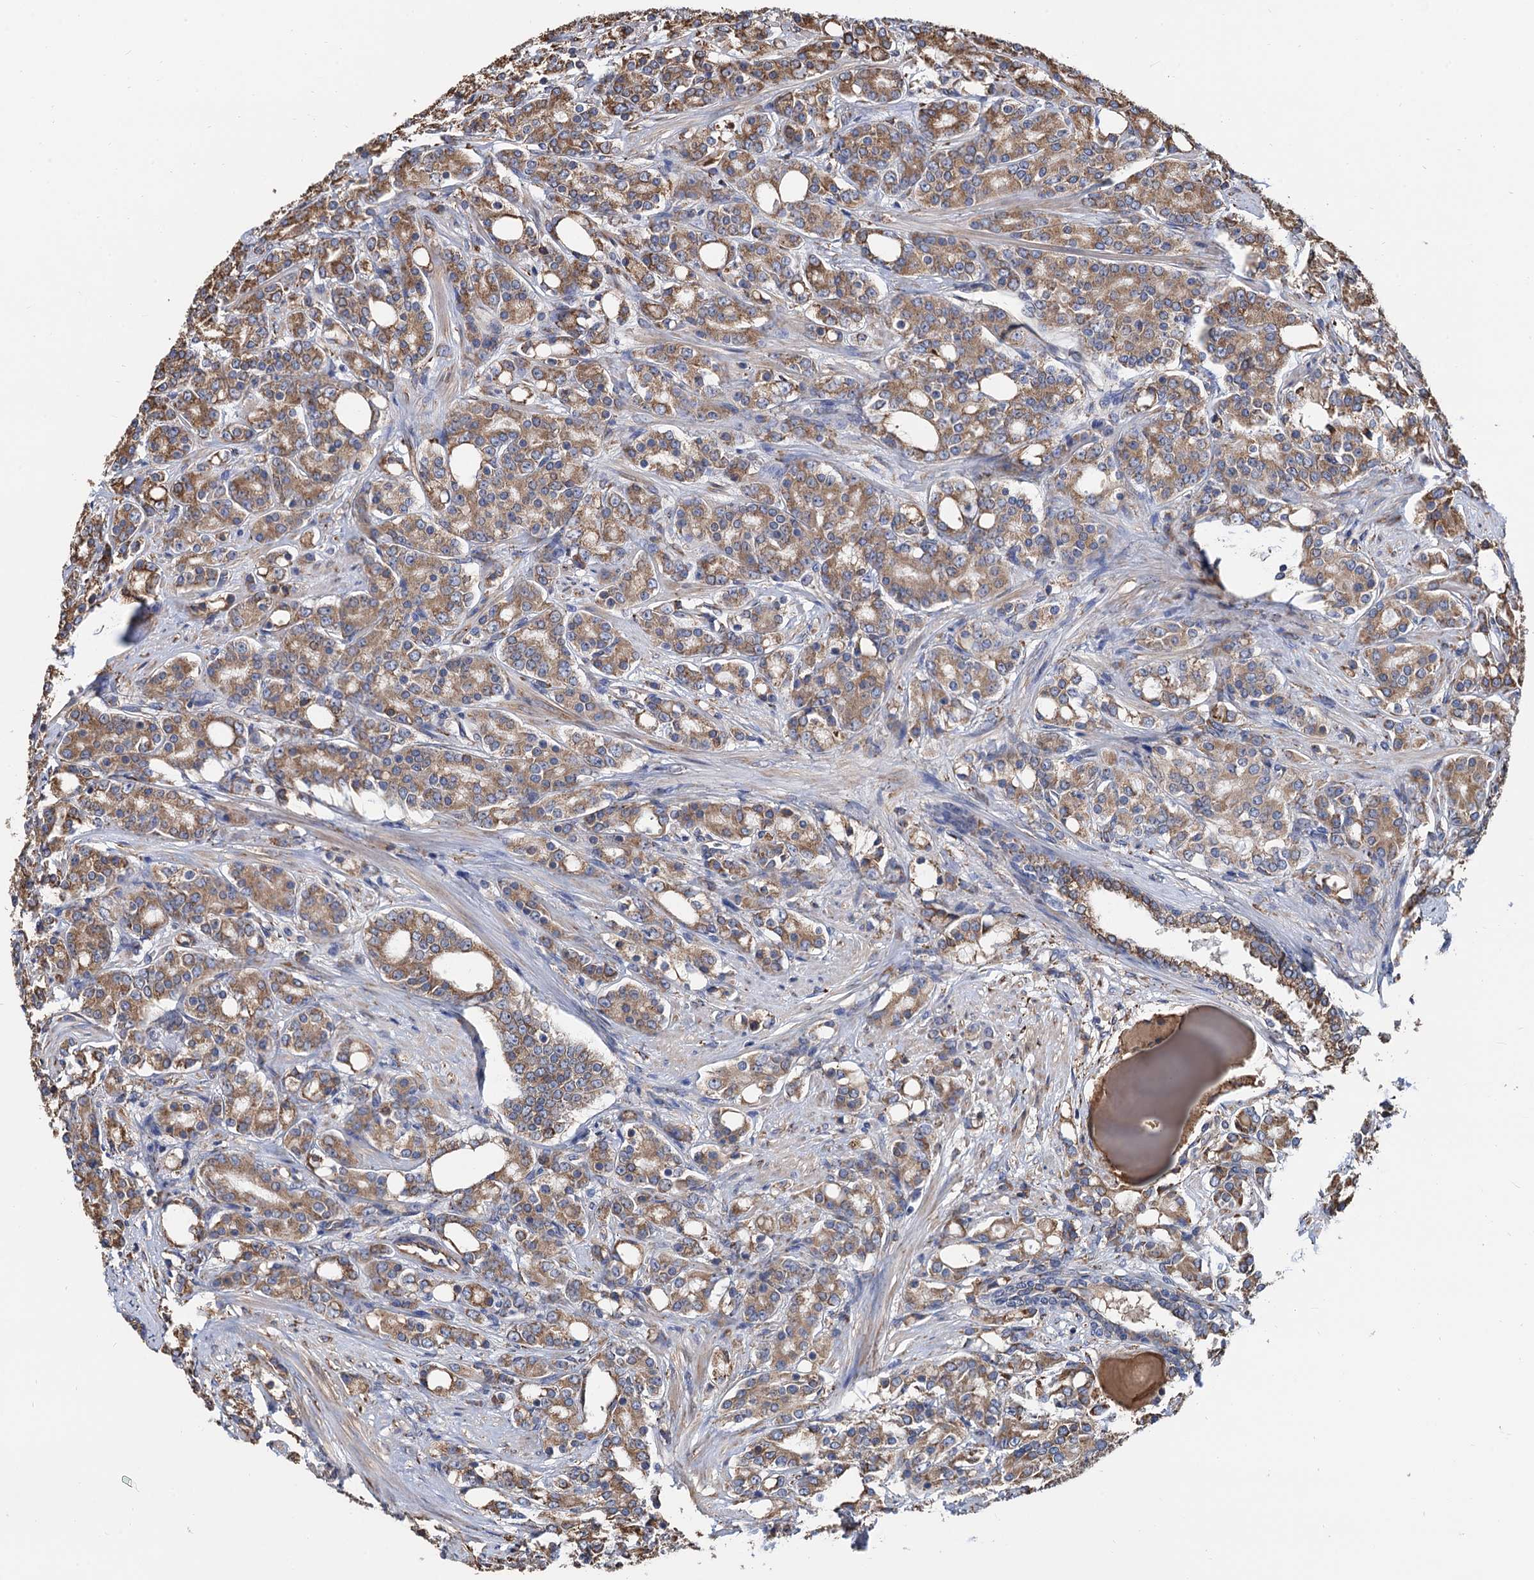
{"staining": {"intensity": "moderate", "quantity": ">75%", "location": "cytoplasmic/membranous"}, "tissue": "prostate cancer", "cell_type": "Tumor cells", "image_type": "cancer", "snomed": [{"axis": "morphology", "description": "Adenocarcinoma, High grade"}, {"axis": "topography", "description": "Prostate"}], "caption": "Human prostate cancer stained with a brown dye shows moderate cytoplasmic/membranous positive positivity in about >75% of tumor cells.", "gene": "CNNM1", "patient": {"sex": "male", "age": 62}}